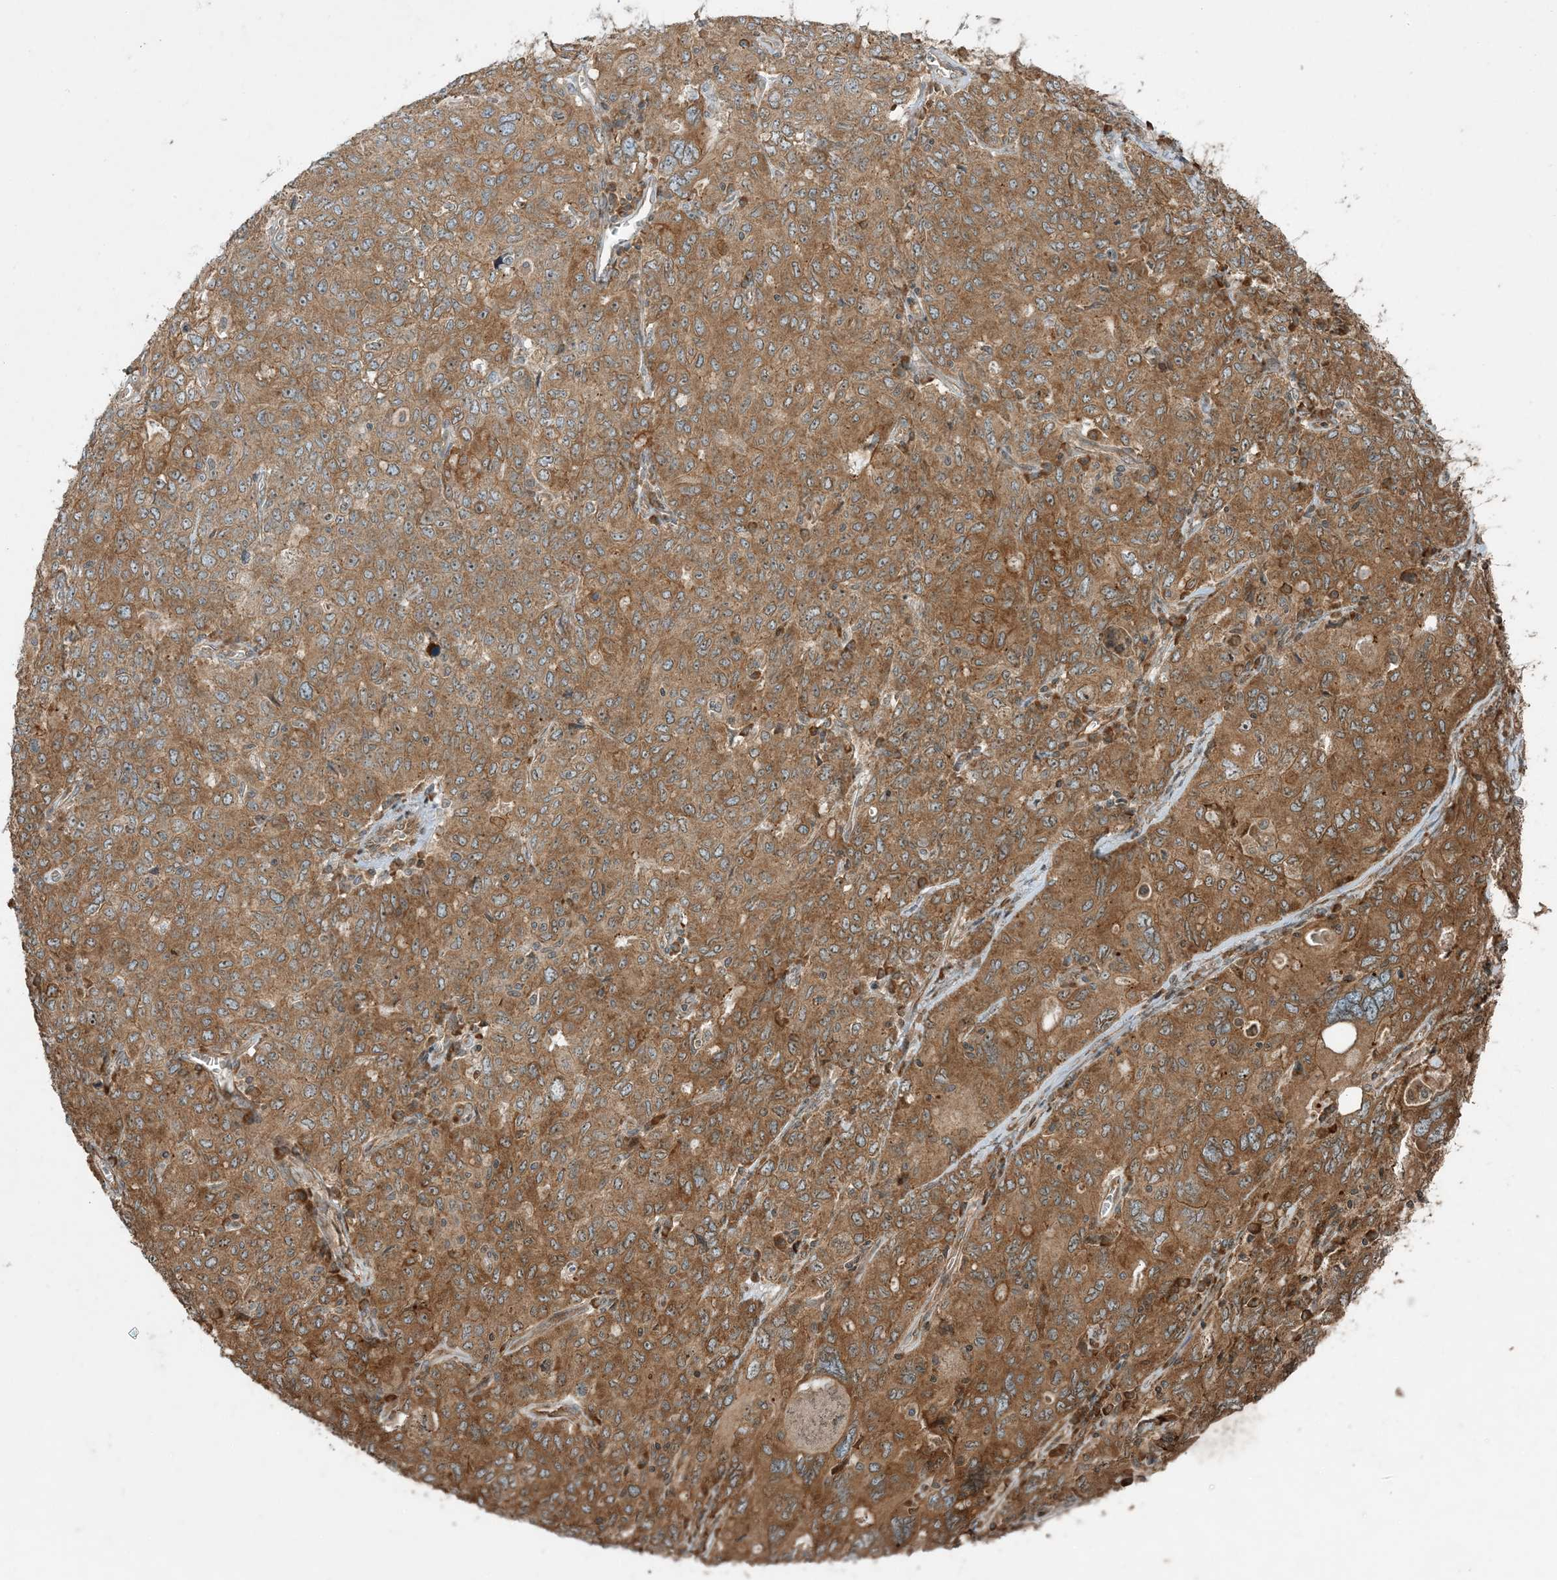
{"staining": {"intensity": "moderate", "quantity": ">75%", "location": "cytoplasmic/membranous"}, "tissue": "ovarian cancer", "cell_type": "Tumor cells", "image_type": "cancer", "snomed": [{"axis": "morphology", "description": "Carcinoma, endometroid"}, {"axis": "topography", "description": "Ovary"}], "caption": "IHC of human ovarian endometroid carcinoma reveals medium levels of moderate cytoplasmic/membranous staining in approximately >75% of tumor cells.", "gene": "COMMD8", "patient": {"sex": "female", "age": 62}}